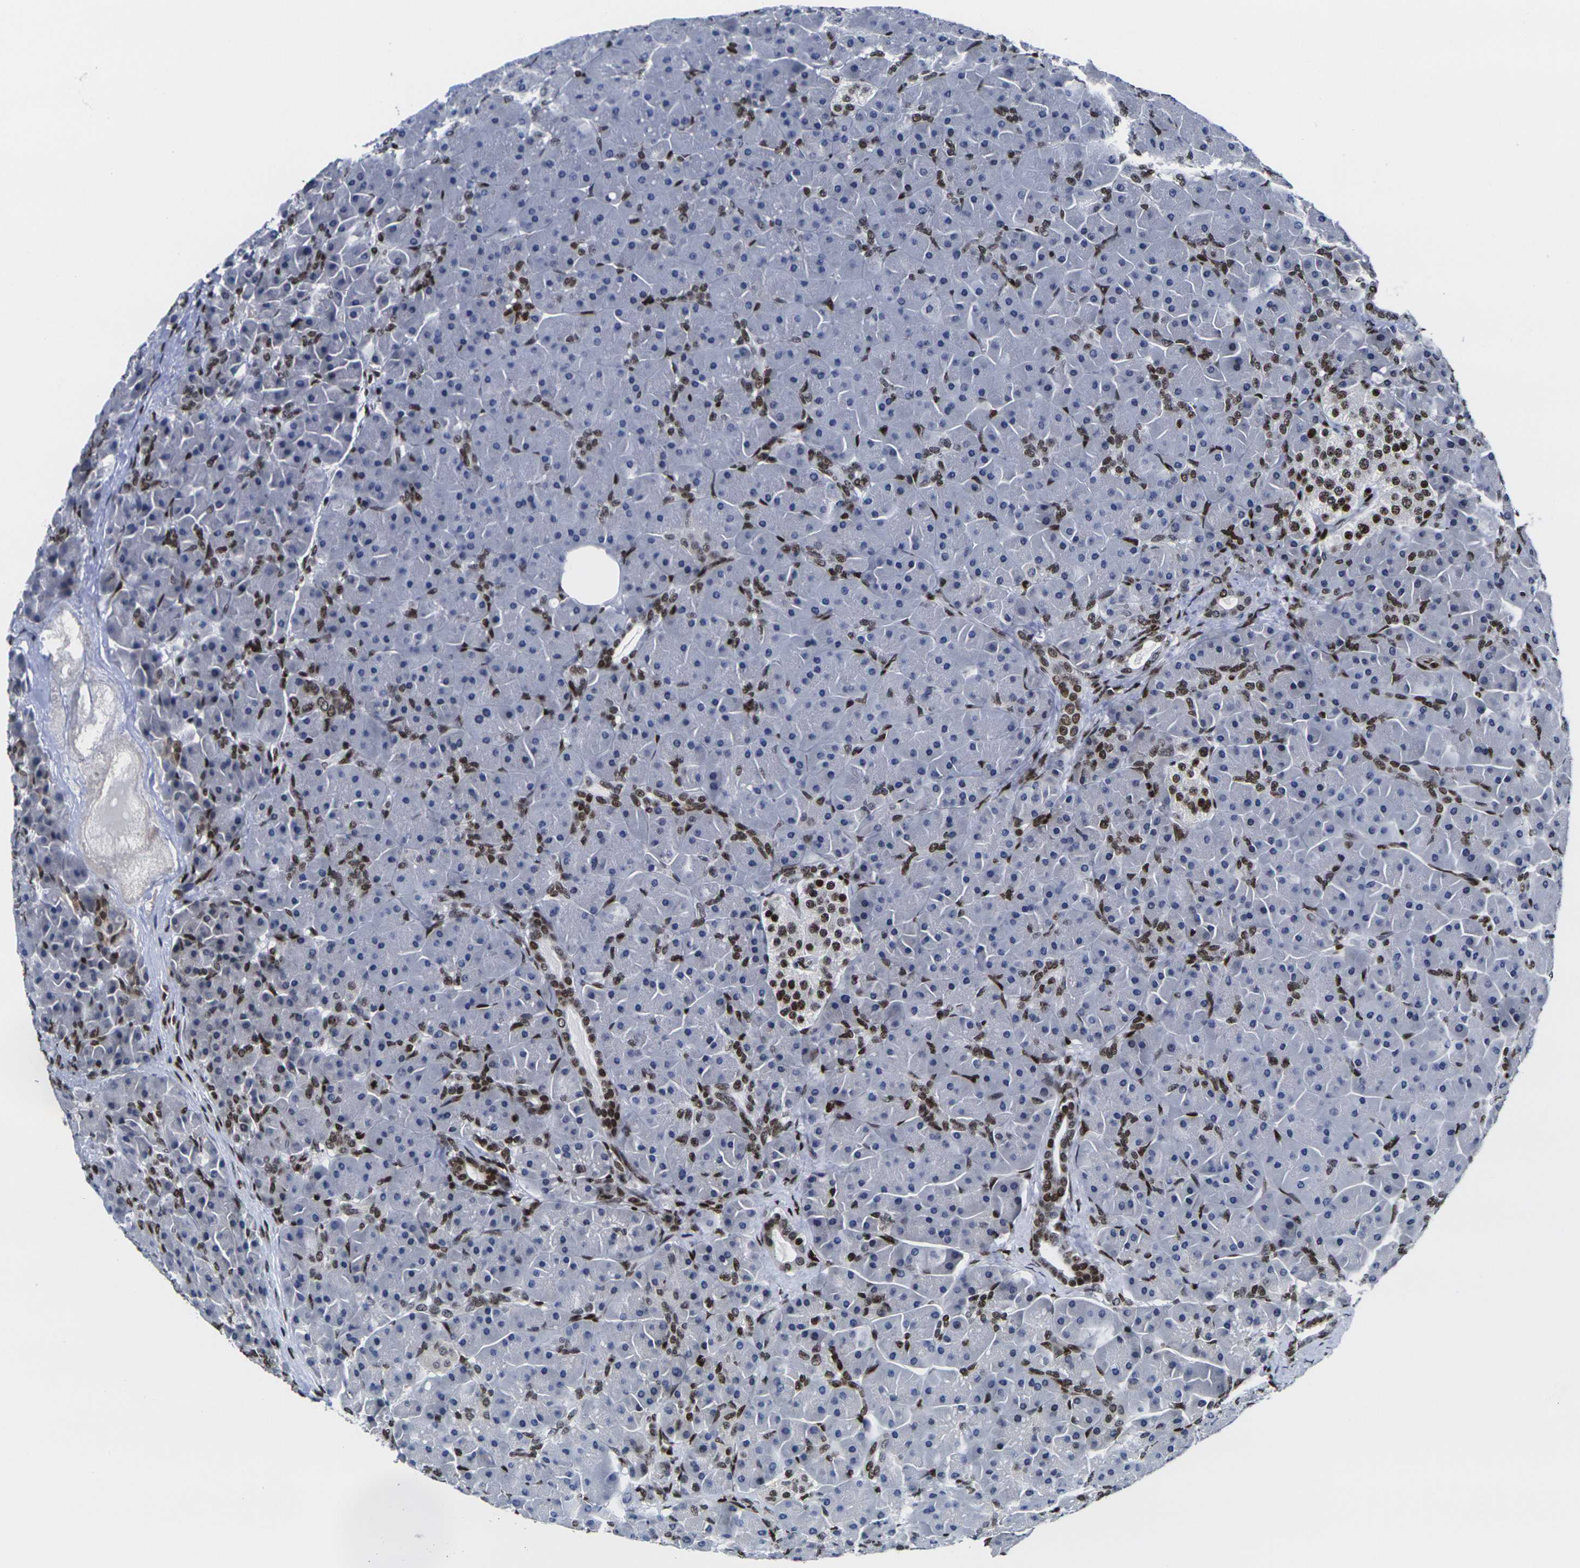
{"staining": {"intensity": "moderate", "quantity": "<25%", "location": "nuclear"}, "tissue": "pancreas", "cell_type": "Exocrine glandular cells", "image_type": "normal", "snomed": [{"axis": "morphology", "description": "Normal tissue, NOS"}, {"axis": "topography", "description": "Pancreas"}], "caption": "DAB immunohistochemical staining of unremarkable human pancreas shows moderate nuclear protein staining in approximately <25% of exocrine glandular cells.", "gene": "H1", "patient": {"sex": "male", "age": 66}}